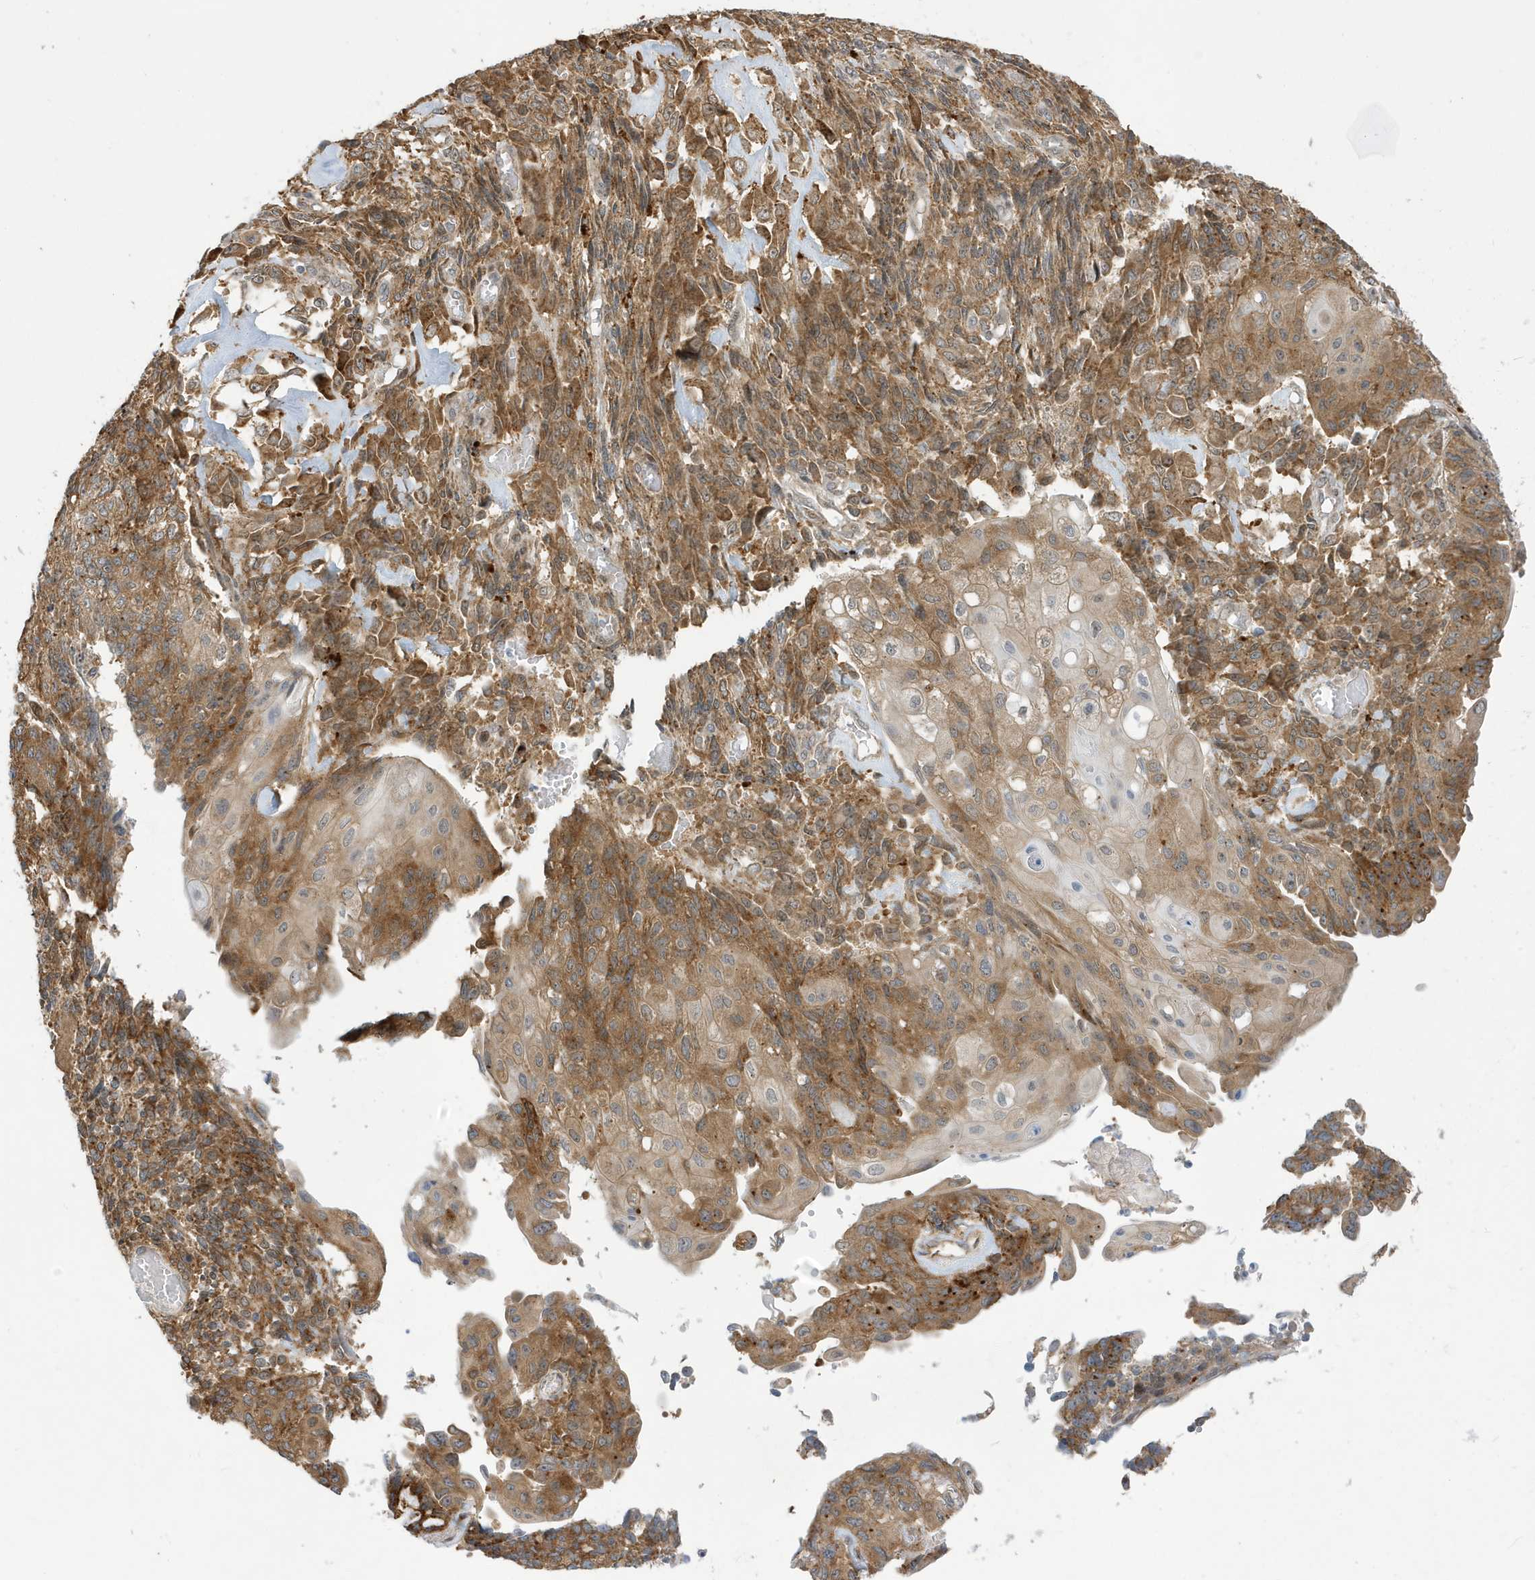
{"staining": {"intensity": "moderate", "quantity": ">75%", "location": "cytoplasmic/membranous"}, "tissue": "endometrial cancer", "cell_type": "Tumor cells", "image_type": "cancer", "snomed": [{"axis": "morphology", "description": "Adenocarcinoma, NOS"}, {"axis": "topography", "description": "Endometrium"}], "caption": "Immunohistochemical staining of endometrial adenocarcinoma shows moderate cytoplasmic/membranous protein expression in approximately >75% of tumor cells.", "gene": "ZNF507", "patient": {"sex": "female", "age": 32}}